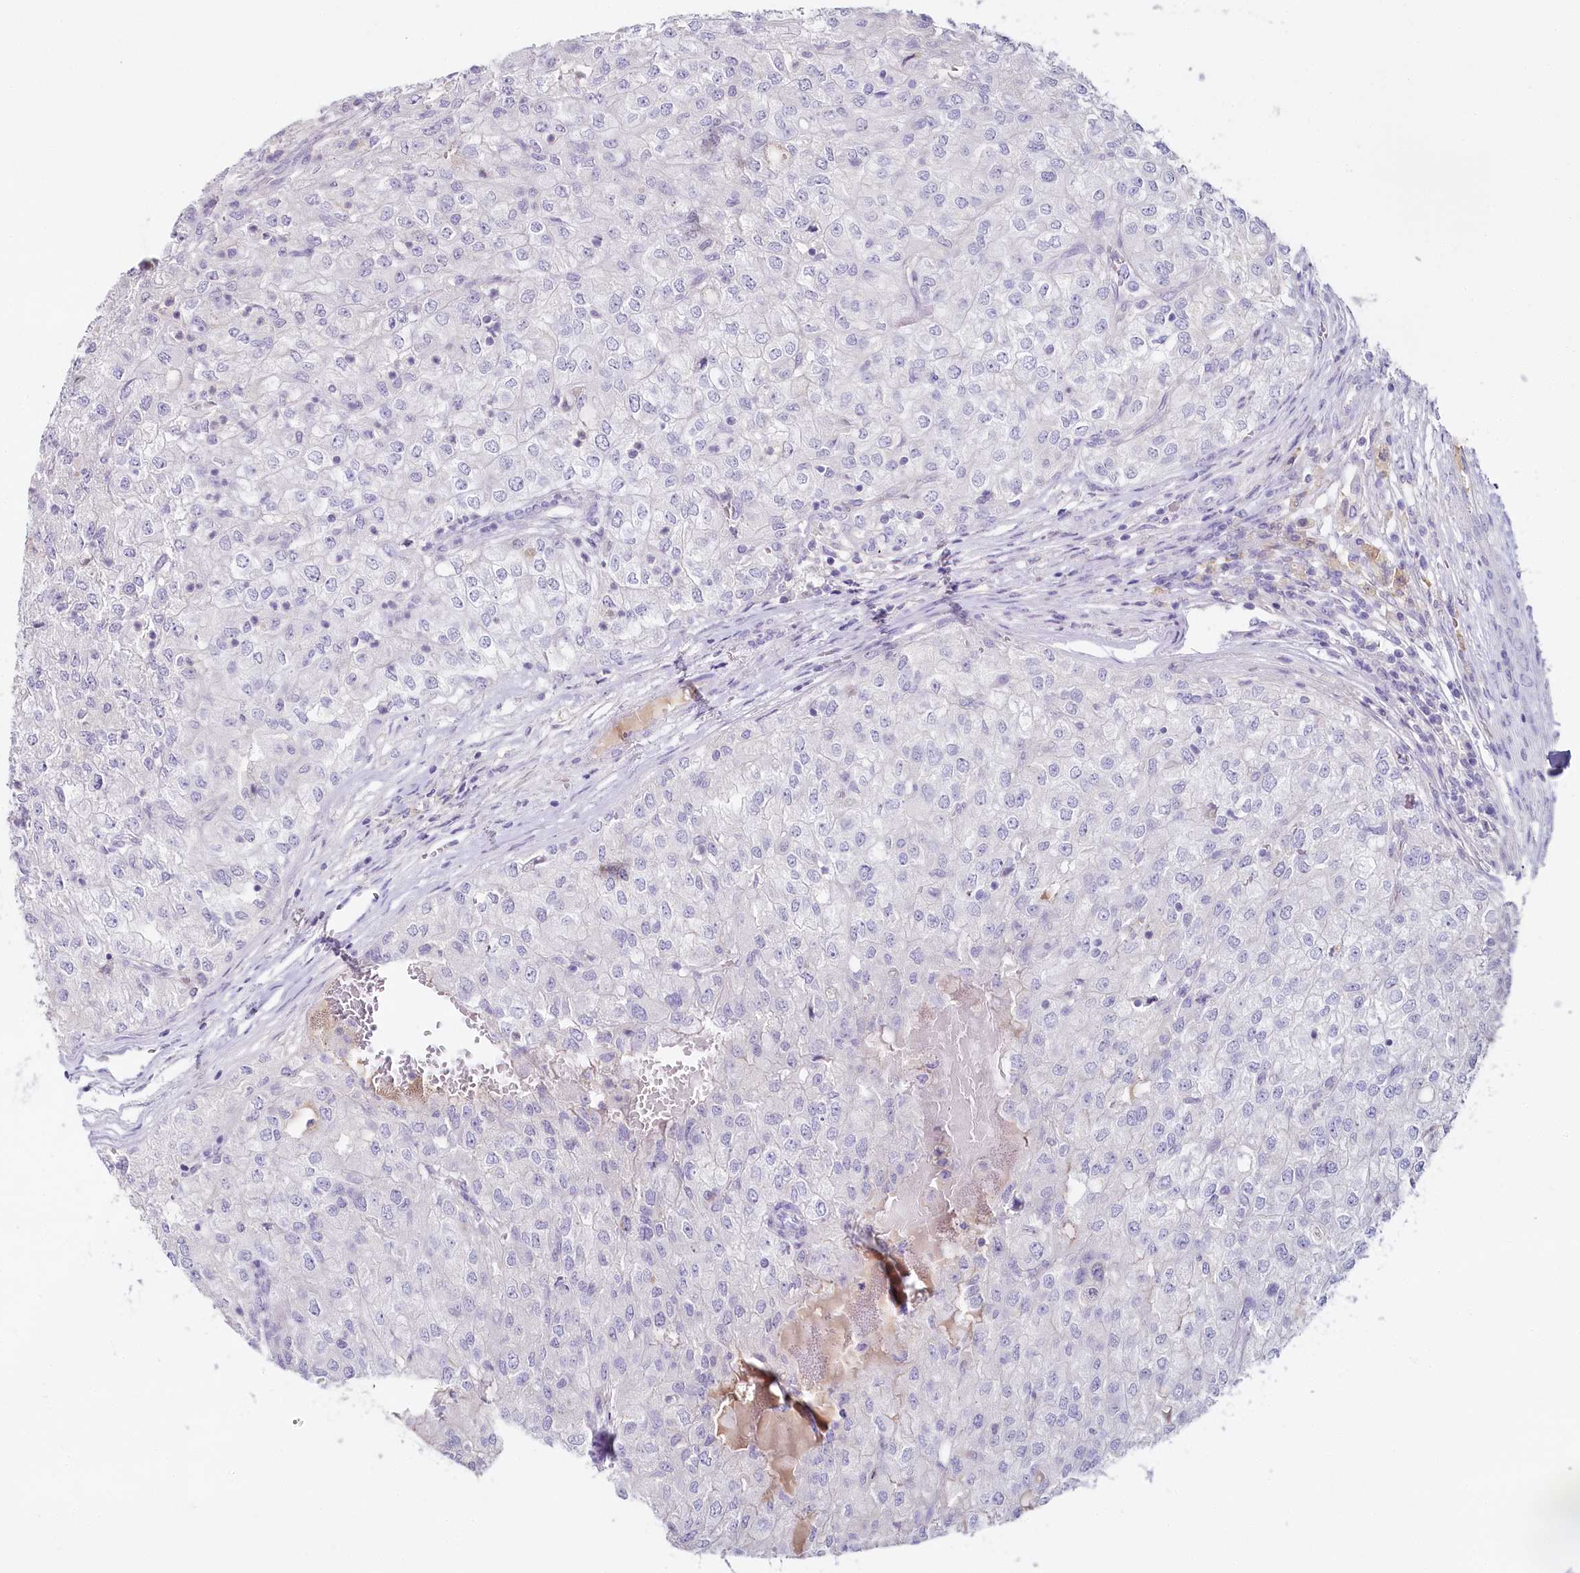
{"staining": {"intensity": "negative", "quantity": "none", "location": "none"}, "tissue": "renal cancer", "cell_type": "Tumor cells", "image_type": "cancer", "snomed": [{"axis": "morphology", "description": "Adenocarcinoma, NOS"}, {"axis": "topography", "description": "Kidney"}], "caption": "Immunohistochemistry (IHC) histopathology image of renal cancer stained for a protein (brown), which shows no expression in tumor cells.", "gene": "HPD", "patient": {"sex": "female", "age": 54}}